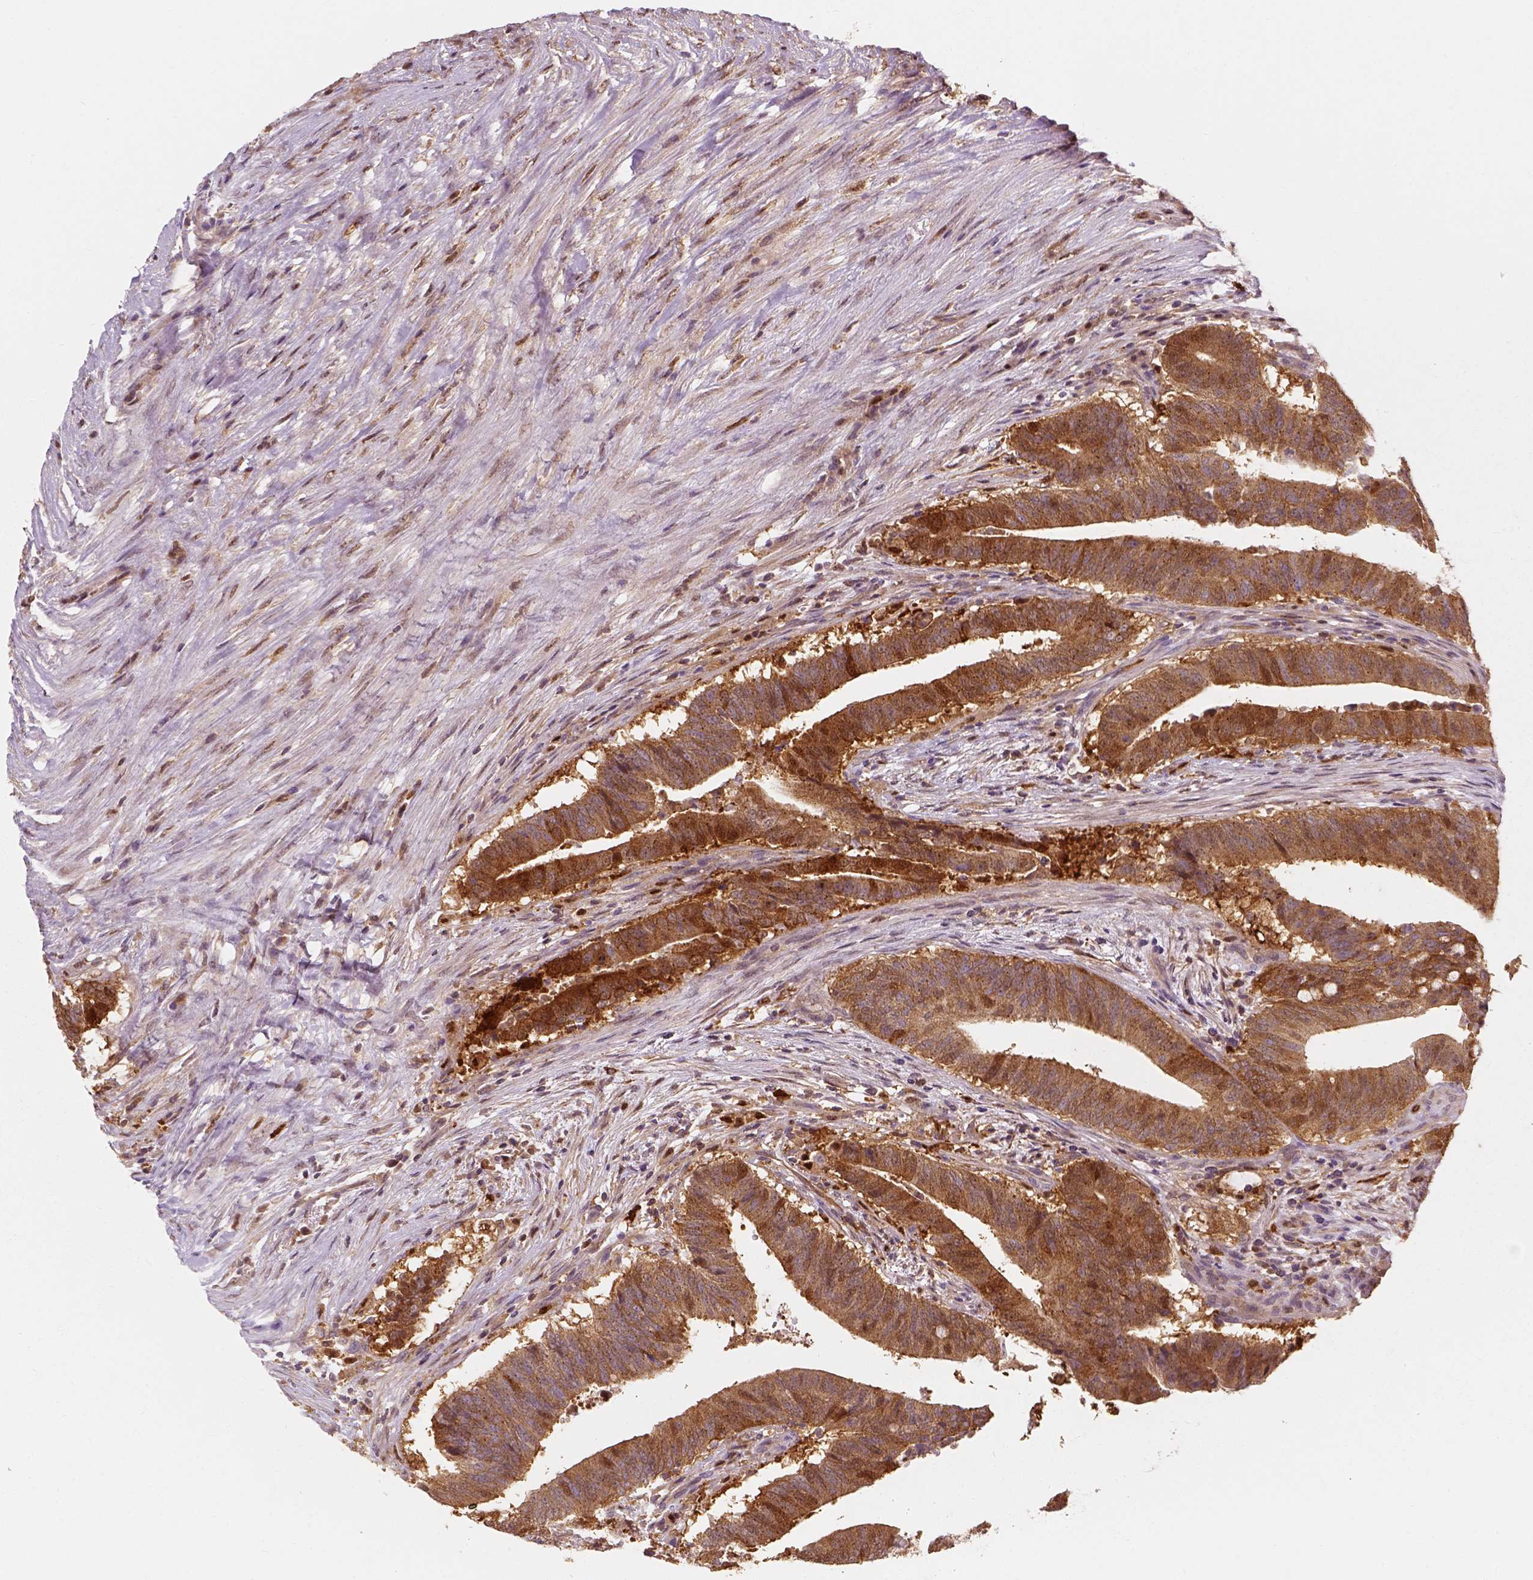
{"staining": {"intensity": "moderate", "quantity": ">75%", "location": "cytoplasmic/membranous,nuclear"}, "tissue": "colorectal cancer", "cell_type": "Tumor cells", "image_type": "cancer", "snomed": [{"axis": "morphology", "description": "Adenocarcinoma, NOS"}, {"axis": "topography", "description": "Colon"}], "caption": "Colorectal adenocarcinoma stained with immunohistochemistry reveals moderate cytoplasmic/membranous and nuclear expression in approximately >75% of tumor cells.", "gene": "SQSTM1", "patient": {"sex": "female", "age": 43}}